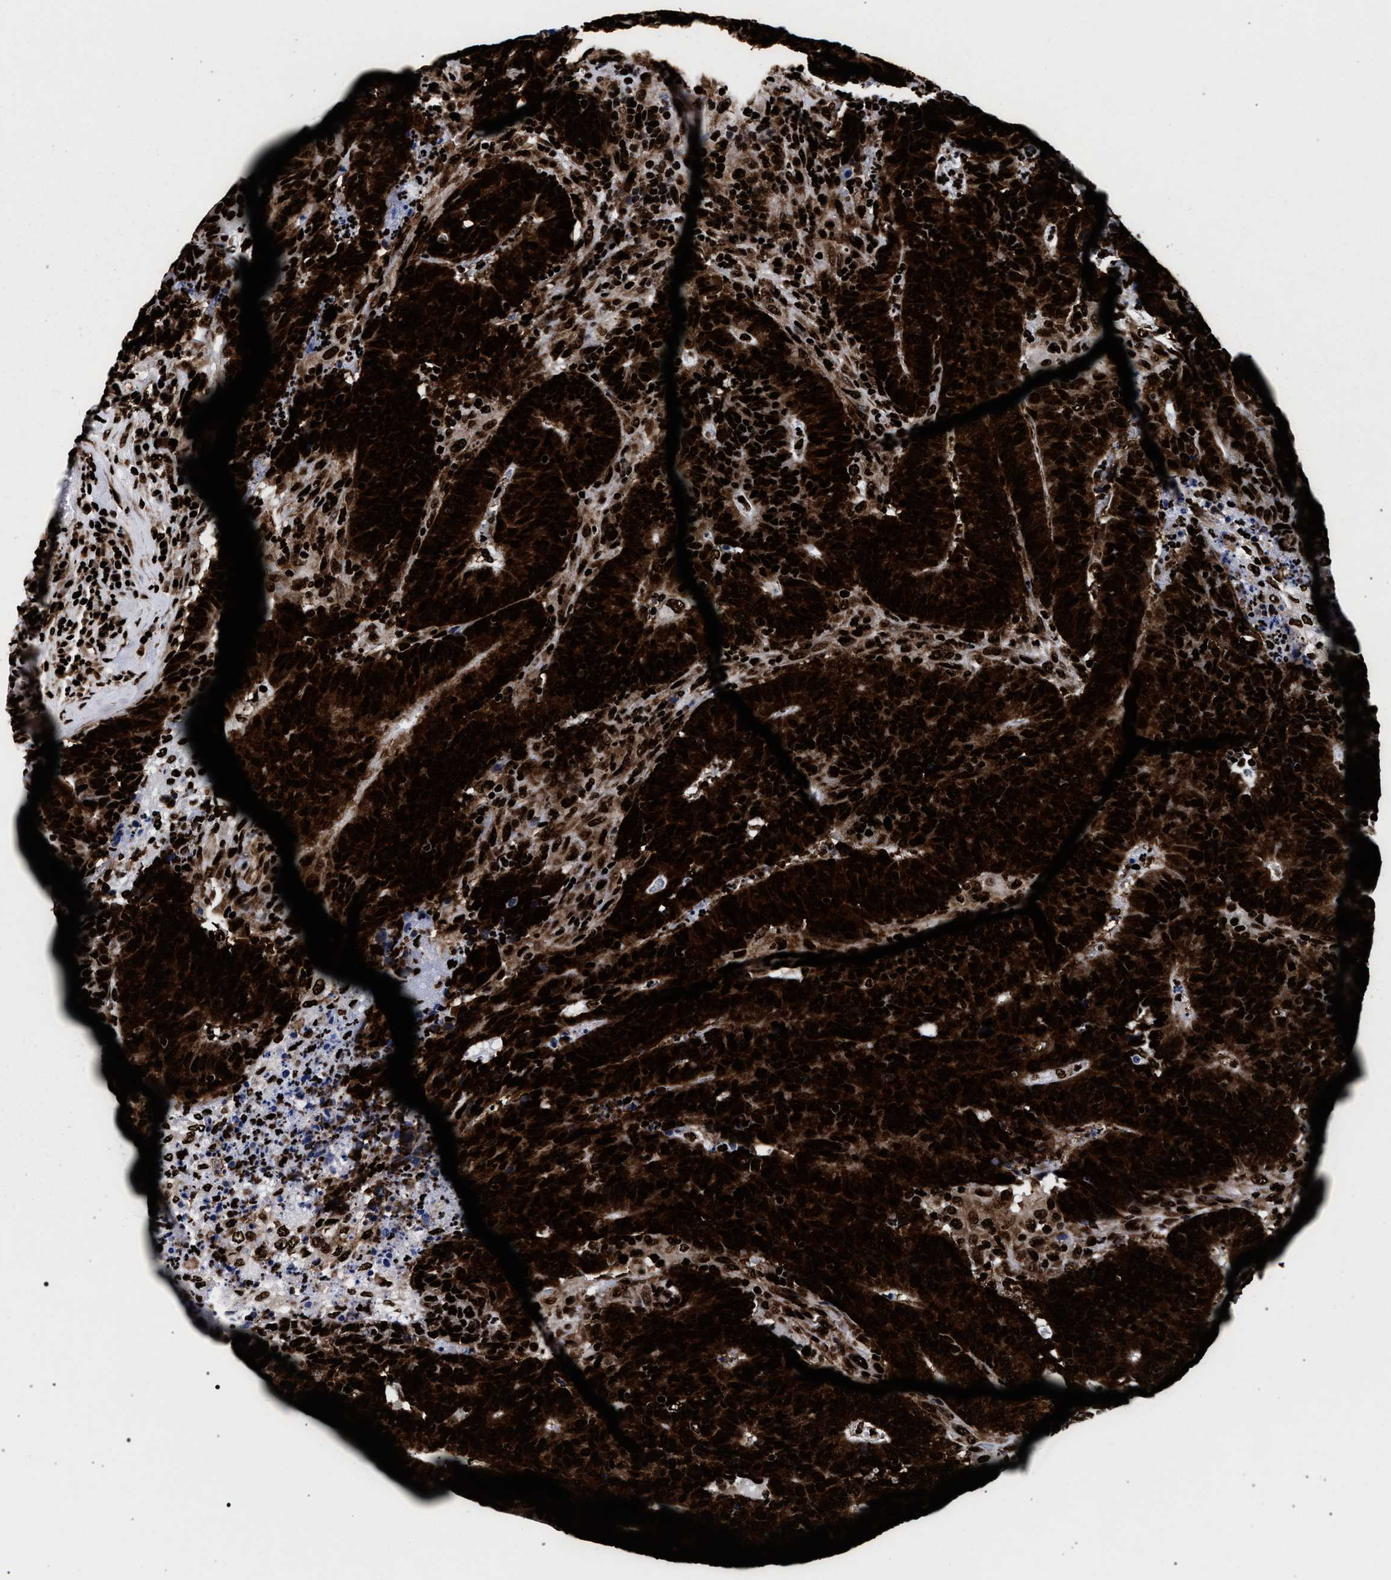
{"staining": {"intensity": "strong", "quantity": ">75%", "location": "cytoplasmic/membranous,nuclear"}, "tissue": "colorectal cancer", "cell_type": "Tumor cells", "image_type": "cancer", "snomed": [{"axis": "morphology", "description": "Normal tissue, NOS"}, {"axis": "morphology", "description": "Adenocarcinoma, NOS"}, {"axis": "topography", "description": "Colon"}], "caption": "Tumor cells exhibit high levels of strong cytoplasmic/membranous and nuclear positivity in approximately >75% of cells in adenocarcinoma (colorectal).", "gene": "HNRNPA1", "patient": {"sex": "female", "age": 75}}